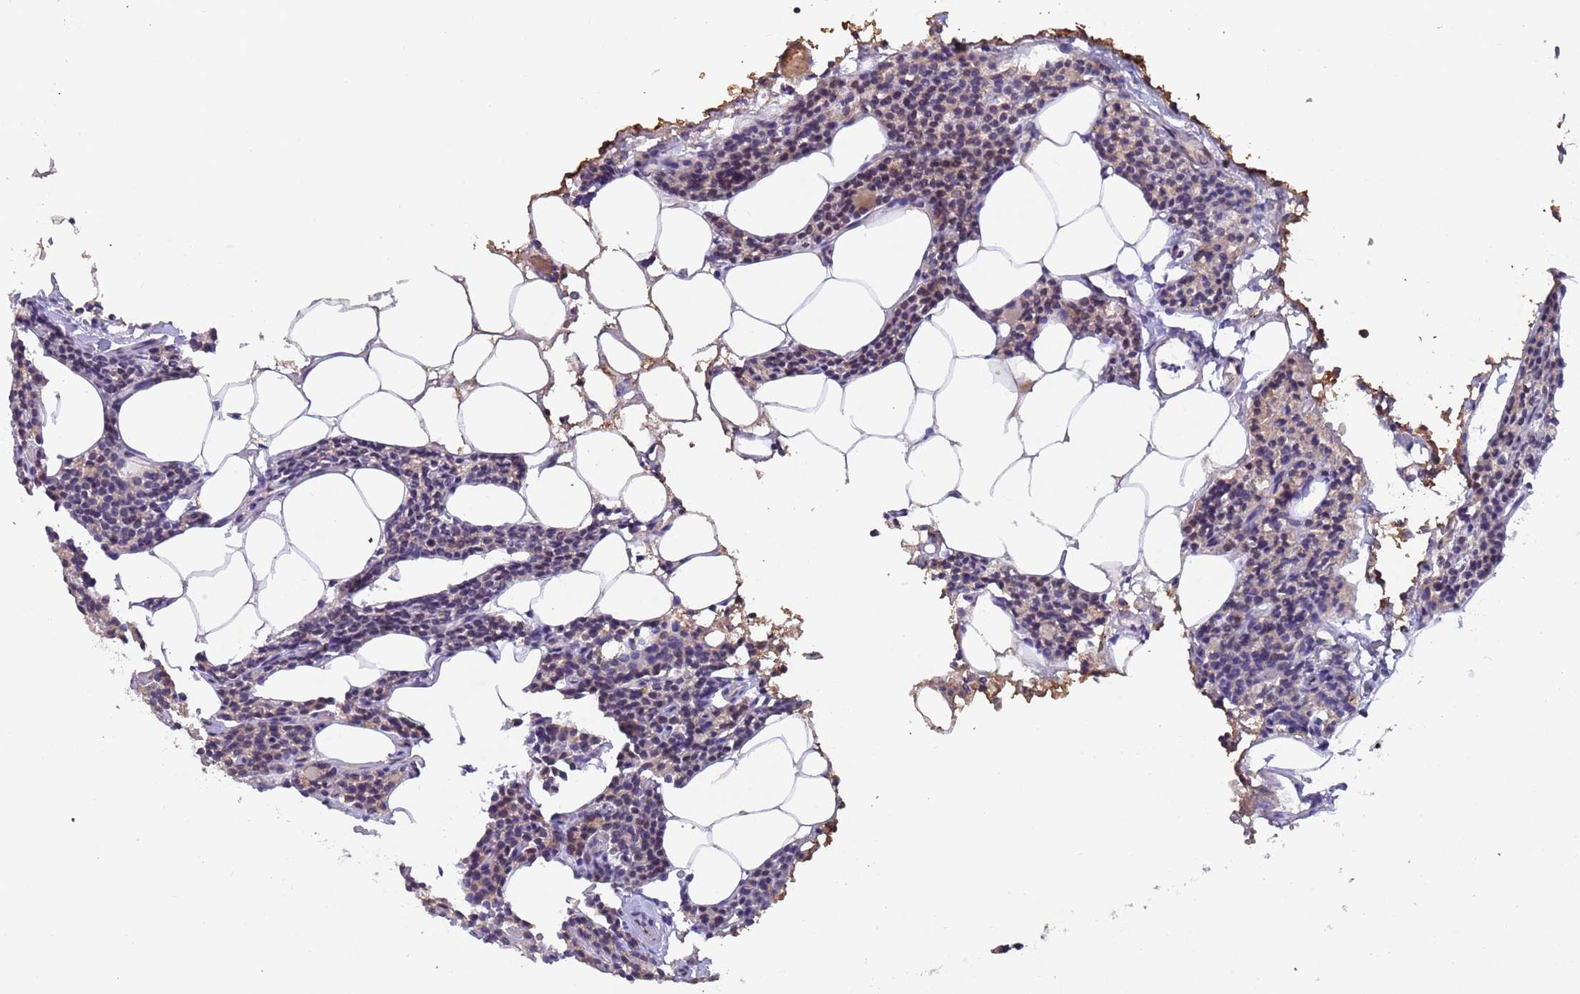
{"staining": {"intensity": "weak", "quantity": "25%-75%", "location": "cytoplasmic/membranous"}, "tissue": "parathyroid gland", "cell_type": "Glandular cells", "image_type": "normal", "snomed": [{"axis": "morphology", "description": "Normal tissue, NOS"}, {"axis": "topography", "description": "Parathyroid gland"}], "caption": "A brown stain shows weak cytoplasmic/membranous expression of a protein in glandular cells of normal human parathyroid gland.", "gene": "KANSL1L", "patient": {"sex": "female", "age": 43}}